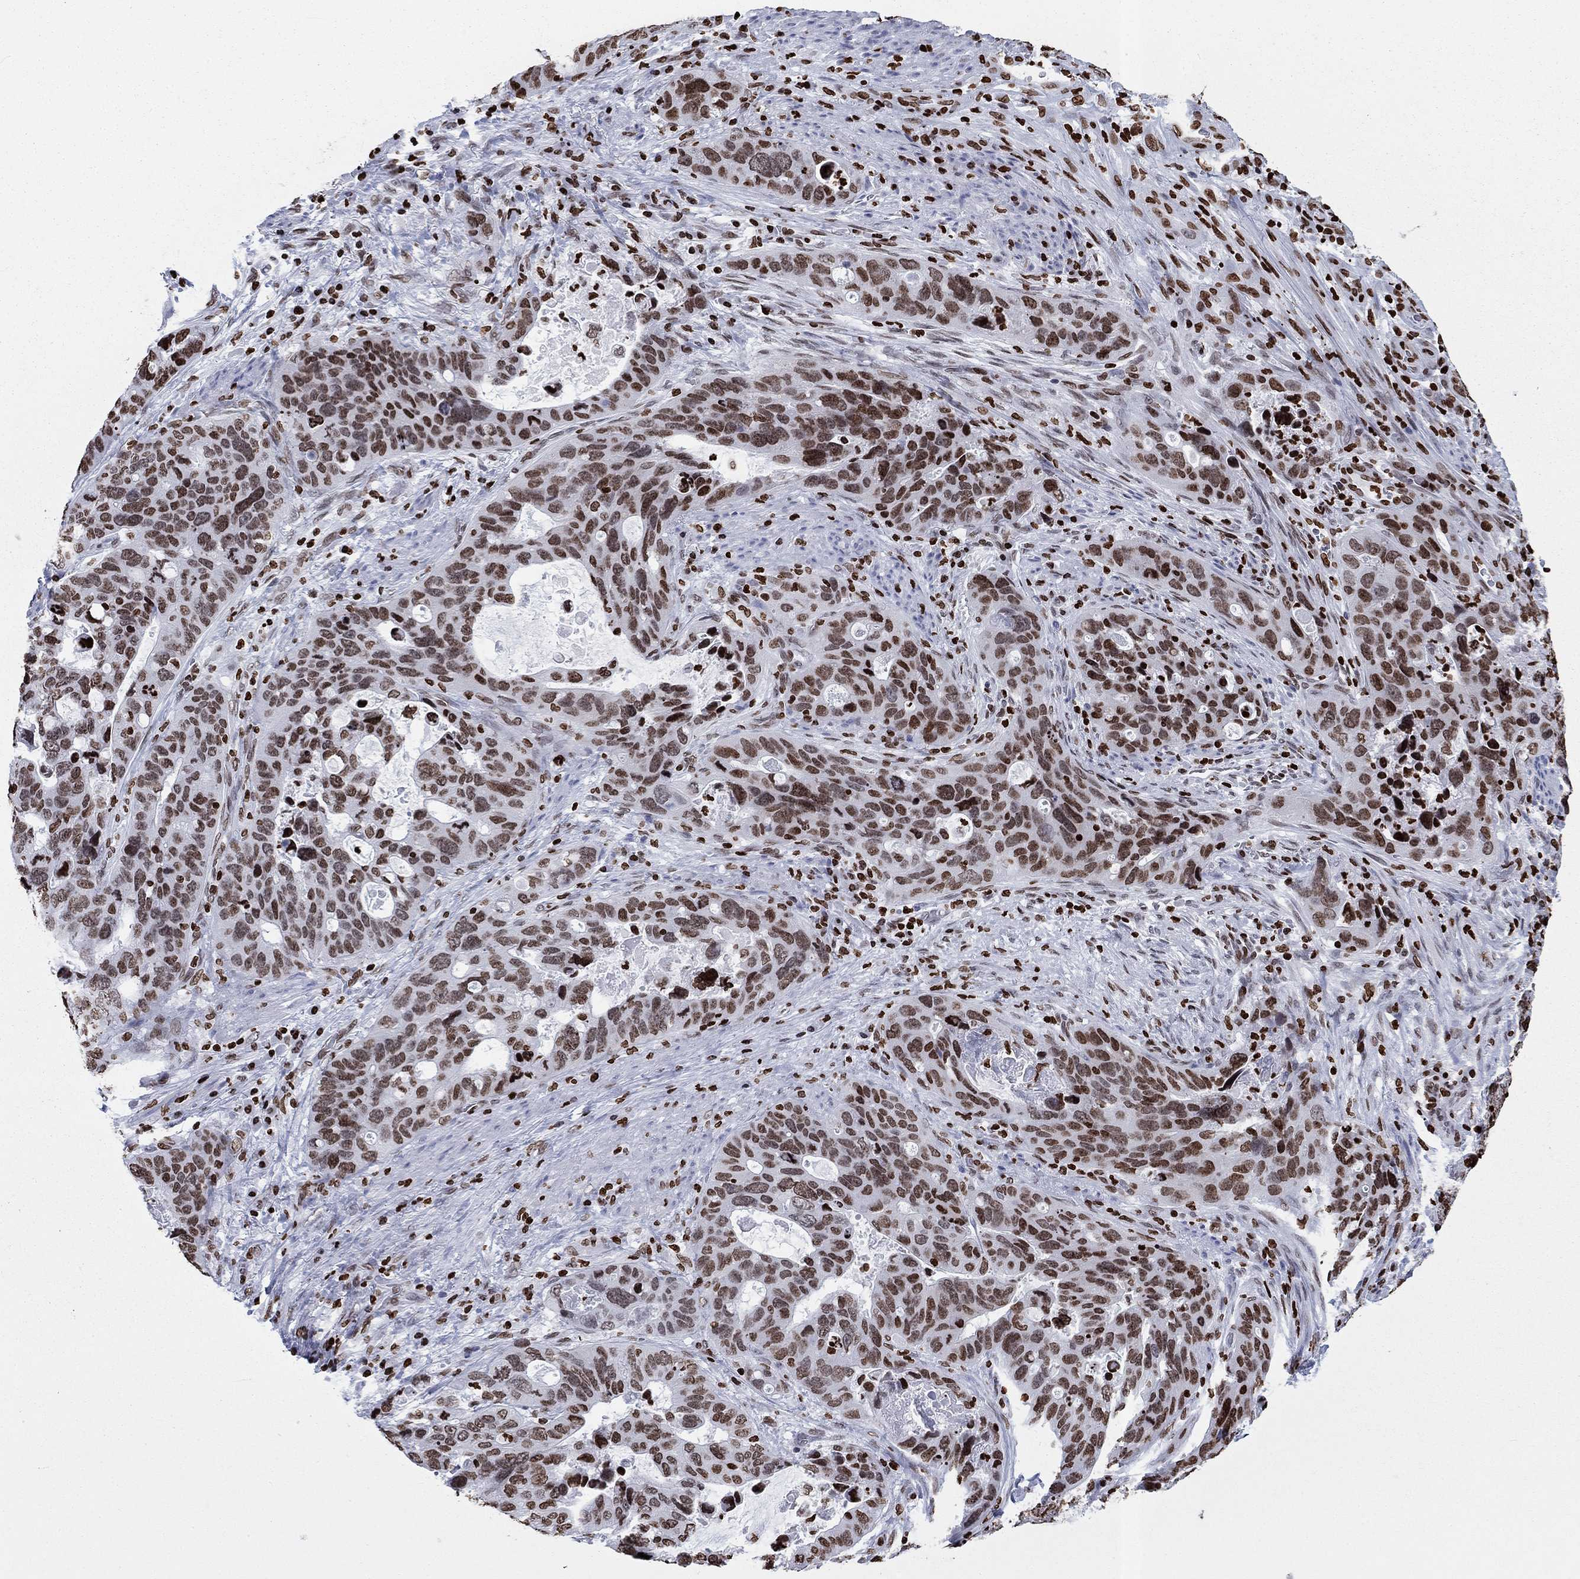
{"staining": {"intensity": "moderate", "quantity": "25%-75%", "location": "nuclear"}, "tissue": "stomach cancer", "cell_type": "Tumor cells", "image_type": "cancer", "snomed": [{"axis": "morphology", "description": "Adenocarcinoma, NOS"}, {"axis": "topography", "description": "Stomach"}], "caption": "Stomach cancer (adenocarcinoma) stained with immunohistochemistry (IHC) reveals moderate nuclear staining in approximately 25%-75% of tumor cells. (DAB (3,3'-diaminobenzidine) IHC, brown staining for protein, blue staining for nuclei).", "gene": "H1-5", "patient": {"sex": "male", "age": 54}}